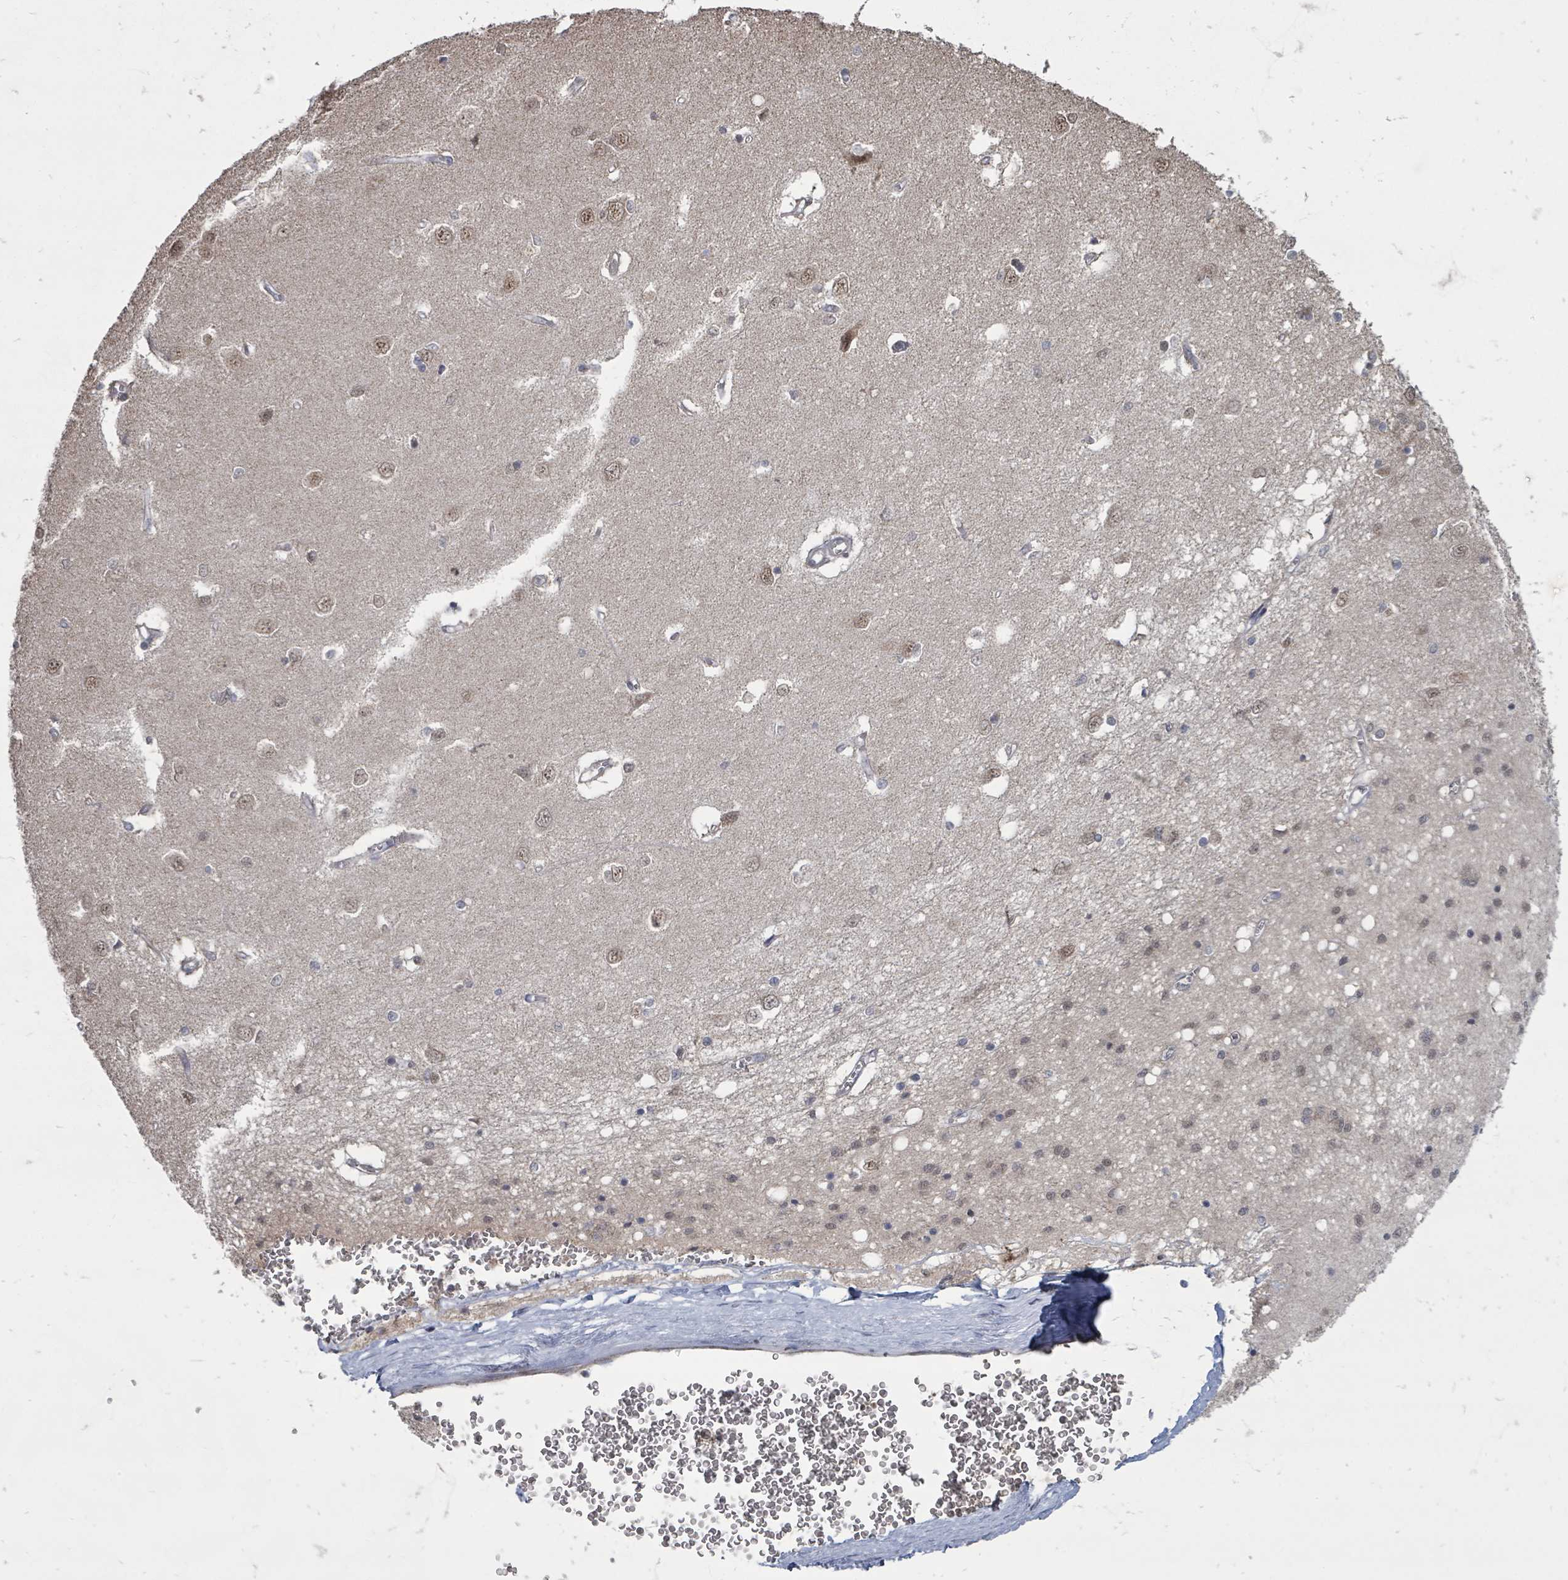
{"staining": {"intensity": "negative", "quantity": "none", "location": "none"}, "tissue": "caudate", "cell_type": "Glial cells", "image_type": "normal", "snomed": [{"axis": "morphology", "description": "Normal tissue, NOS"}, {"axis": "topography", "description": "Lateral ventricle wall"}], "caption": "Normal caudate was stained to show a protein in brown. There is no significant staining in glial cells.", "gene": "MAGOHB", "patient": {"sex": "male", "age": 37}}